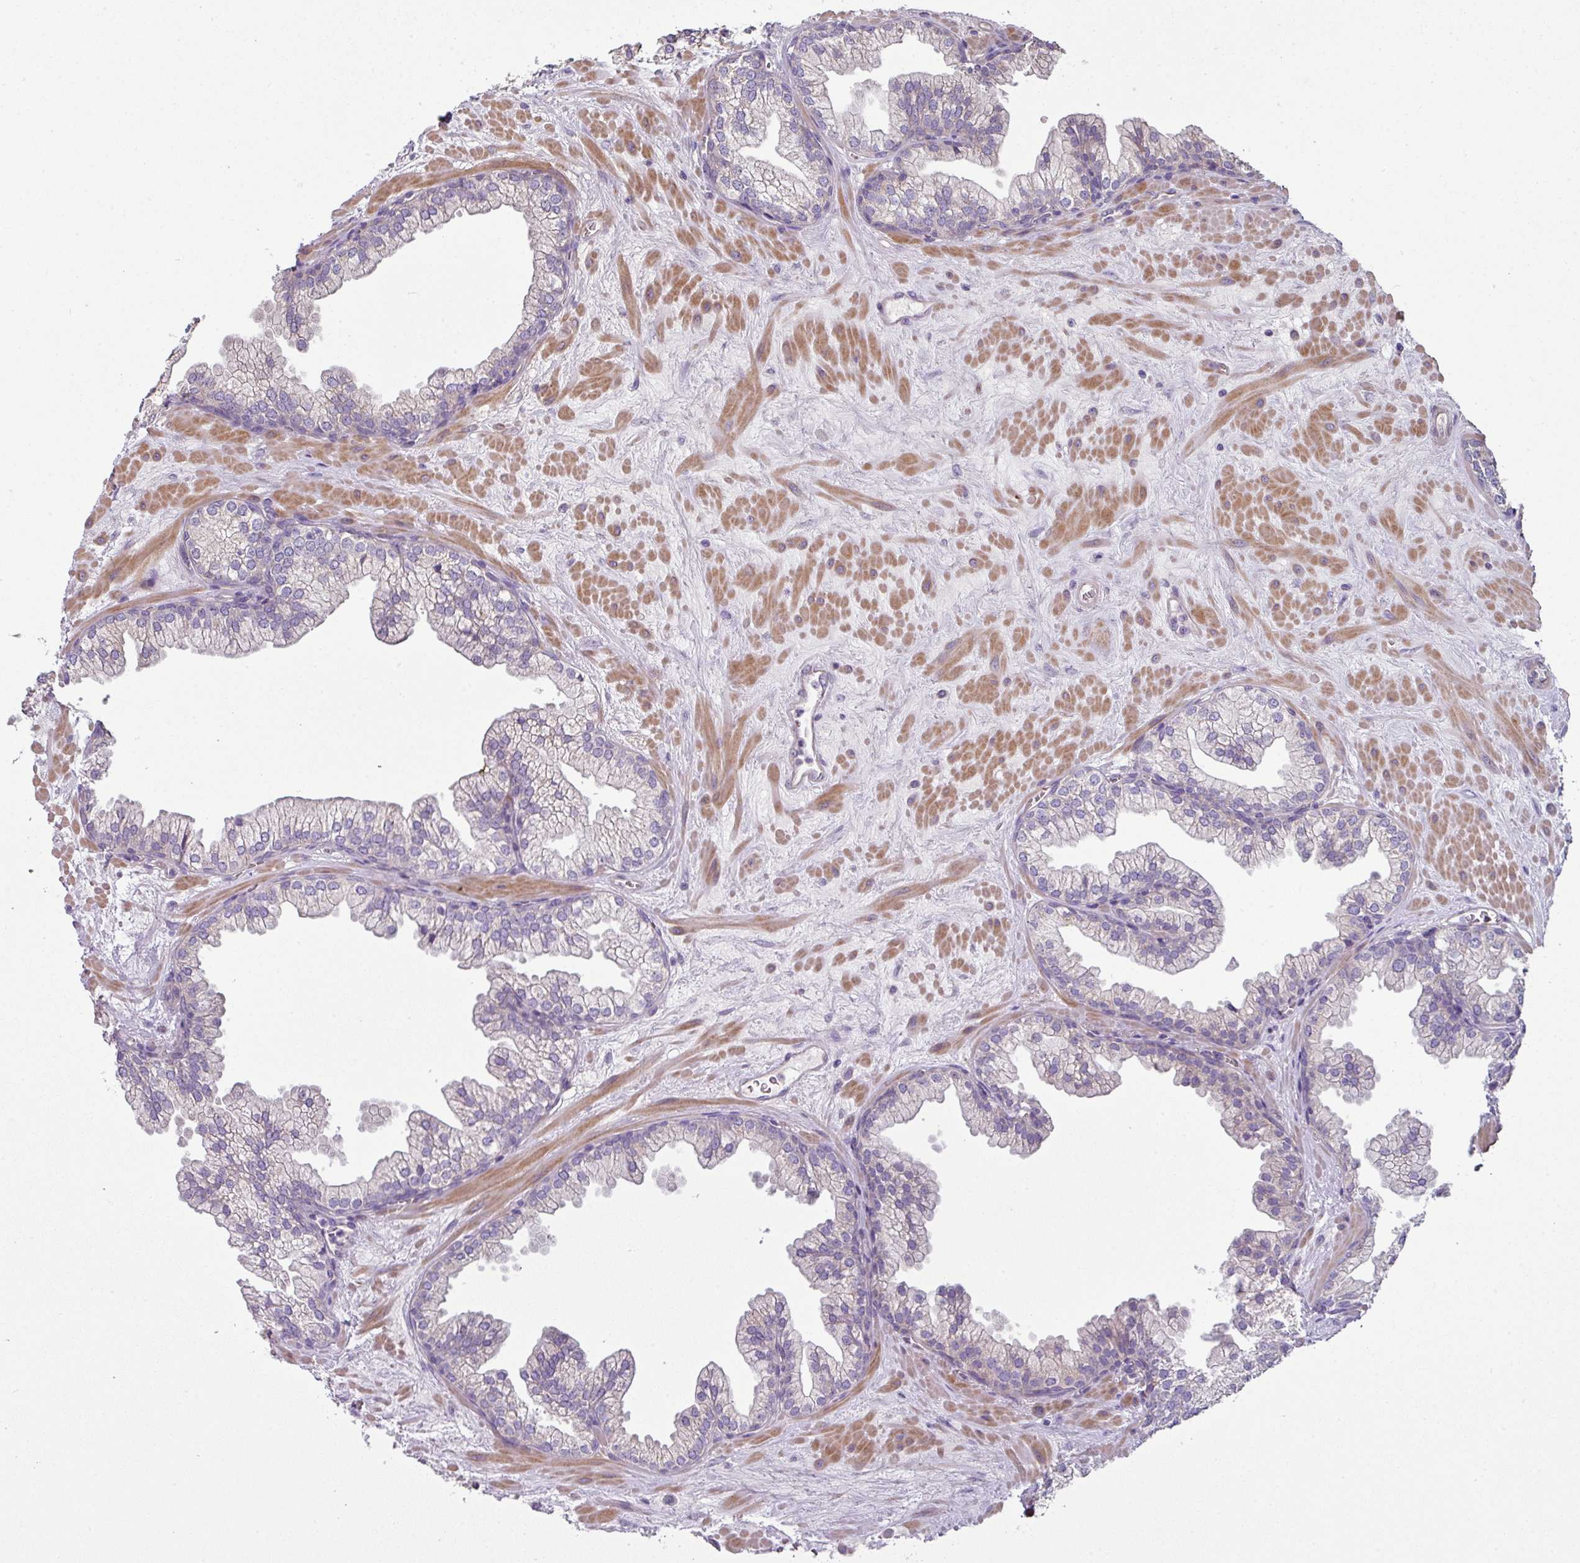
{"staining": {"intensity": "negative", "quantity": "none", "location": "none"}, "tissue": "prostate", "cell_type": "Glandular cells", "image_type": "normal", "snomed": [{"axis": "morphology", "description": "Normal tissue, NOS"}, {"axis": "topography", "description": "Prostate"}, {"axis": "topography", "description": "Peripheral nerve tissue"}], "caption": "Immunohistochemistry of benign human prostate demonstrates no staining in glandular cells.", "gene": "LRRC9", "patient": {"sex": "male", "age": 61}}